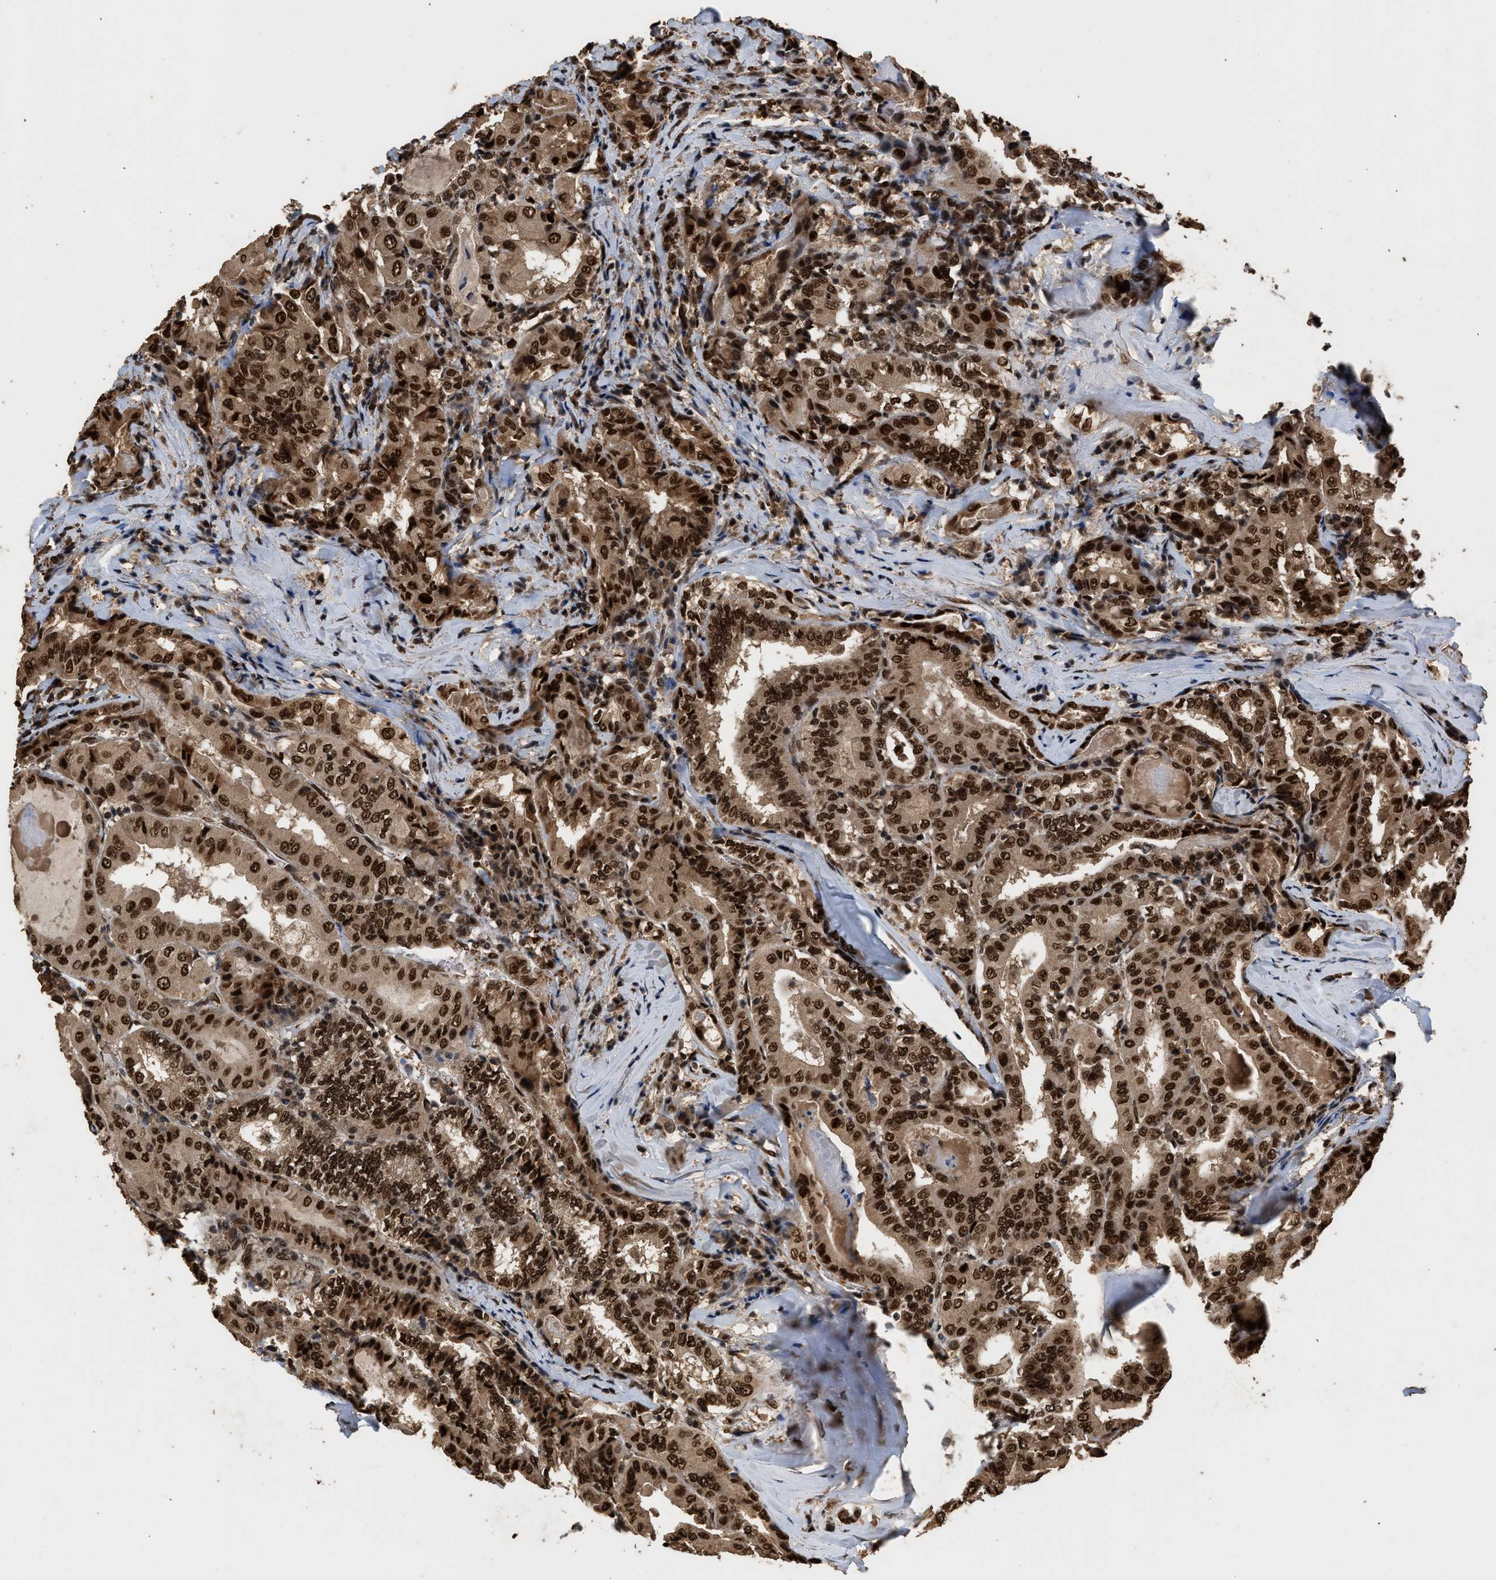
{"staining": {"intensity": "strong", "quantity": ">75%", "location": "cytoplasmic/membranous,nuclear"}, "tissue": "thyroid cancer", "cell_type": "Tumor cells", "image_type": "cancer", "snomed": [{"axis": "morphology", "description": "Papillary adenocarcinoma, NOS"}, {"axis": "topography", "description": "Thyroid gland"}], "caption": "DAB (3,3'-diaminobenzidine) immunohistochemical staining of papillary adenocarcinoma (thyroid) demonstrates strong cytoplasmic/membranous and nuclear protein expression in about >75% of tumor cells.", "gene": "PPP4R3B", "patient": {"sex": "female", "age": 42}}